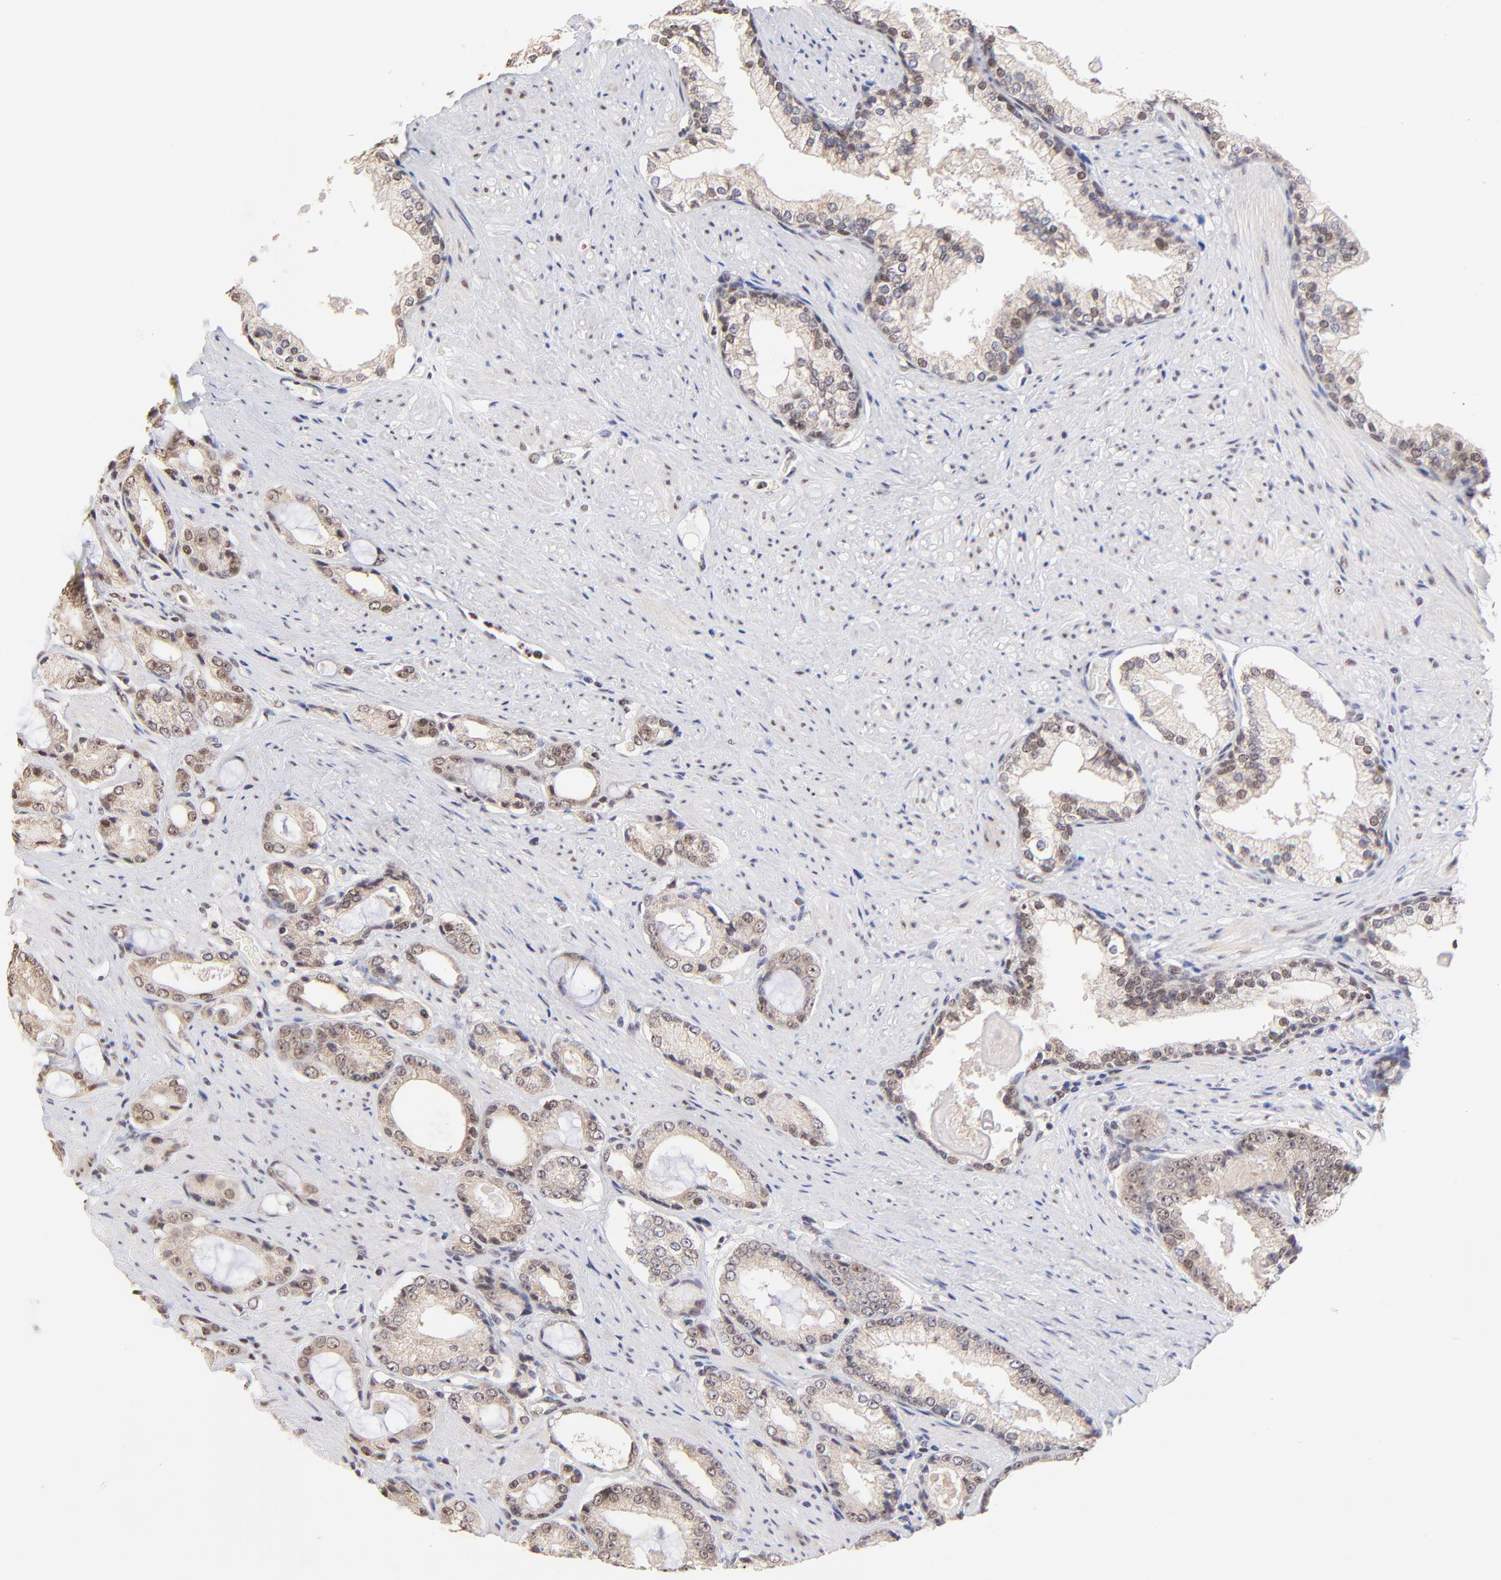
{"staining": {"intensity": "weak", "quantity": ">75%", "location": "cytoplasmic/membranous,nuclear"}, "tissue": "prostate cancer", "cell_type": "Tumor cells", "image_type": "cancer", "snomed": [{"axis": "morphology", "description": "Adenocarcinoma, Medium grade"}, {"axis": "topography", "description": "Prostate"}], "caption": "Protein staining reveals weak cytoplasmic/membranous and nuclear positivity in about >75% of tumor cells in prostate adenocarcinoma (medium-grade).", "gene": "ZNF670", "patient": {"sex": "male", "age": 60}}